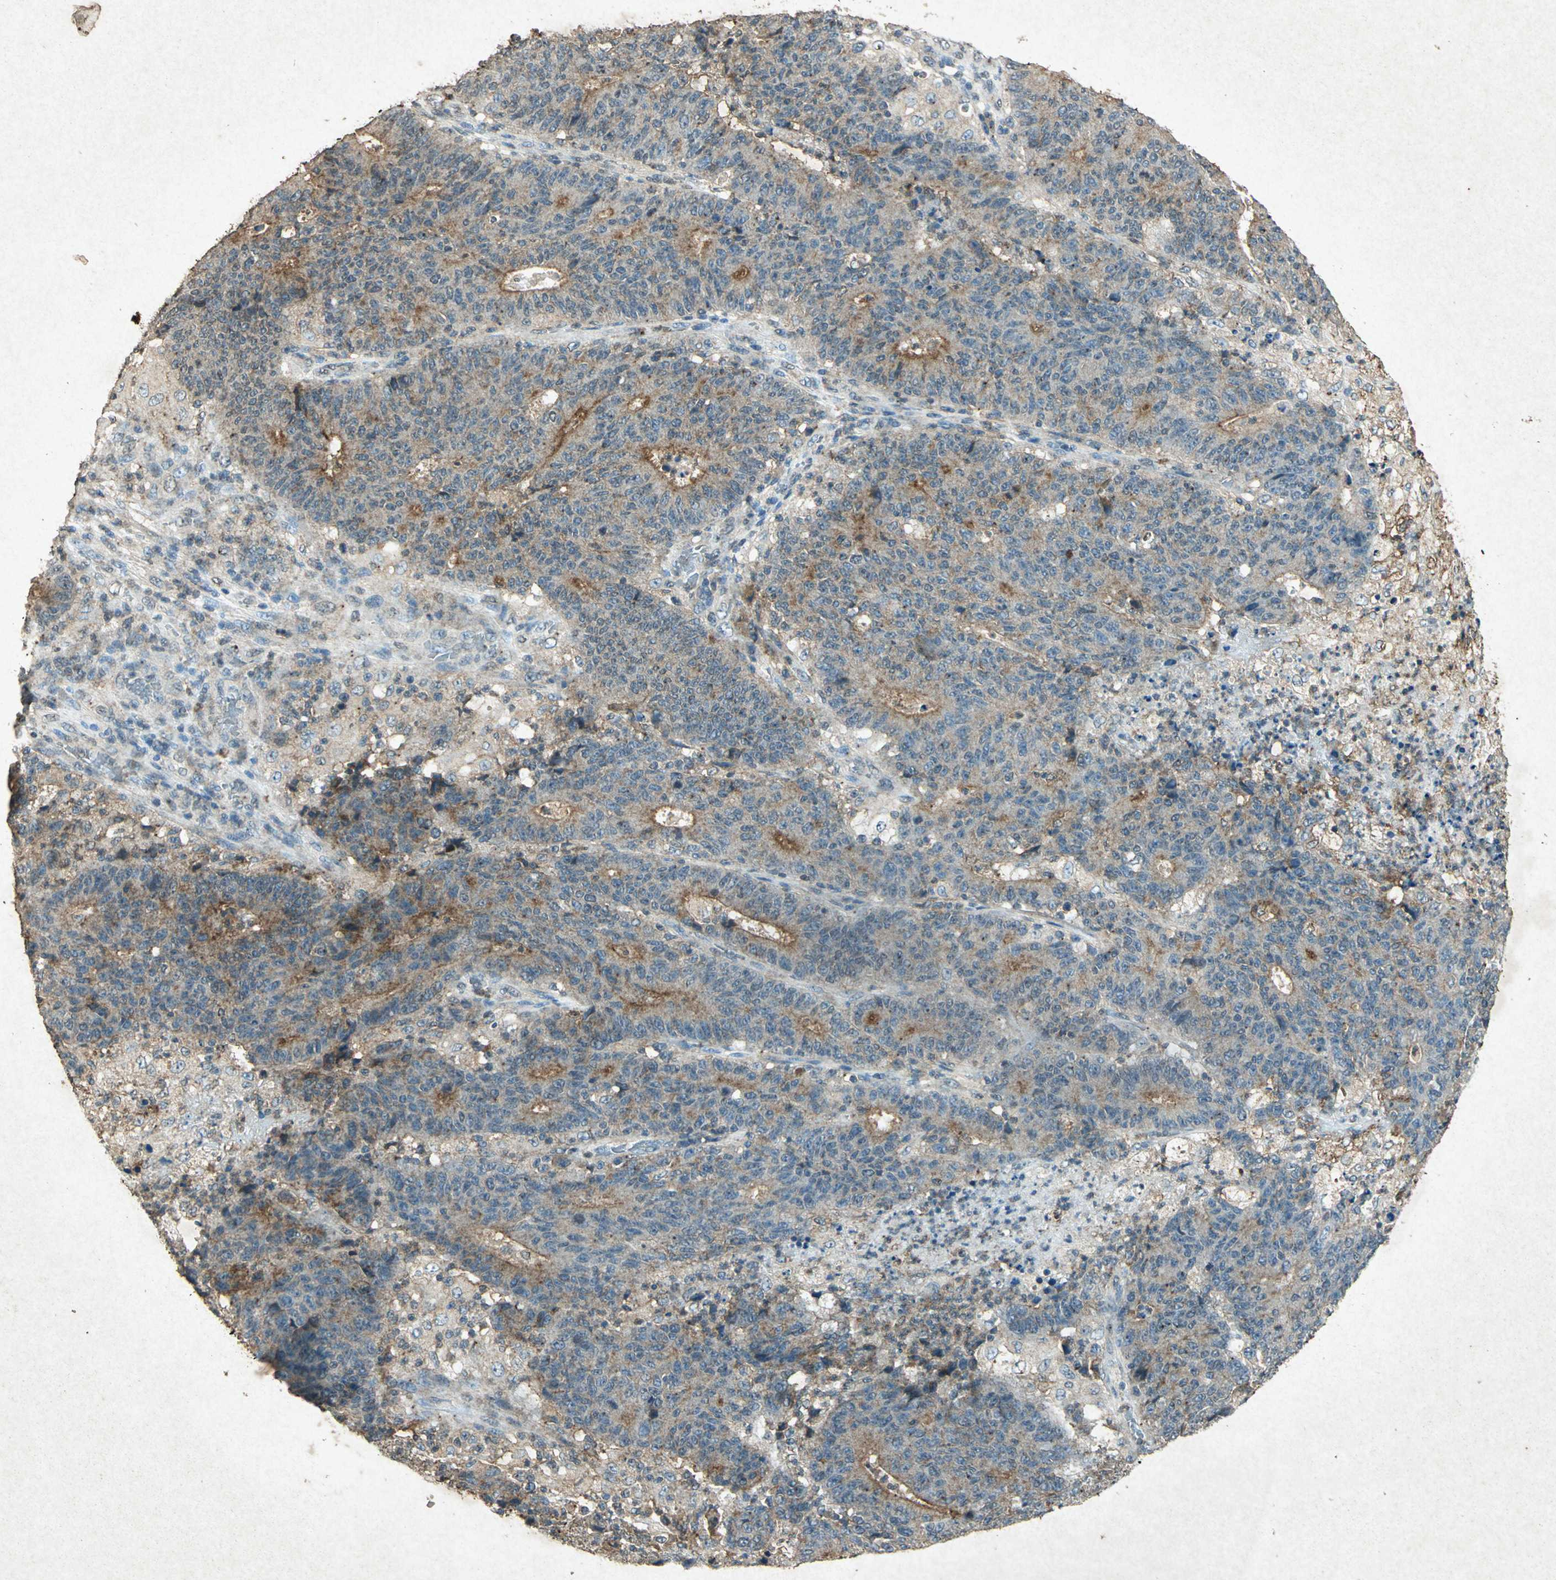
{"staining": {"intensity": "moderate", "quantity": "25%-75%", "location": "cytoplasmic/membranous"}, "tissue": "colorectal cancer", "cell_type": "Tumor cells", "image_type": "cancer", "snomed": [{"axis": "morphology", "description": "Normal tissue, NOS"}, {"axis": "morphology", "description": "Adenocarcinoma, NOS"}, {"axis": "topography", "description": "Colon"}], "caption": "This is an image of immunohistochemistry (IHC) staining of adenocarcinoma (colorectal), which shows moderate staining in the cytoplasmic/membranous of tumor cells.", "gene": "PSEN1", "patient": {"sex": "female", "age": 75}}